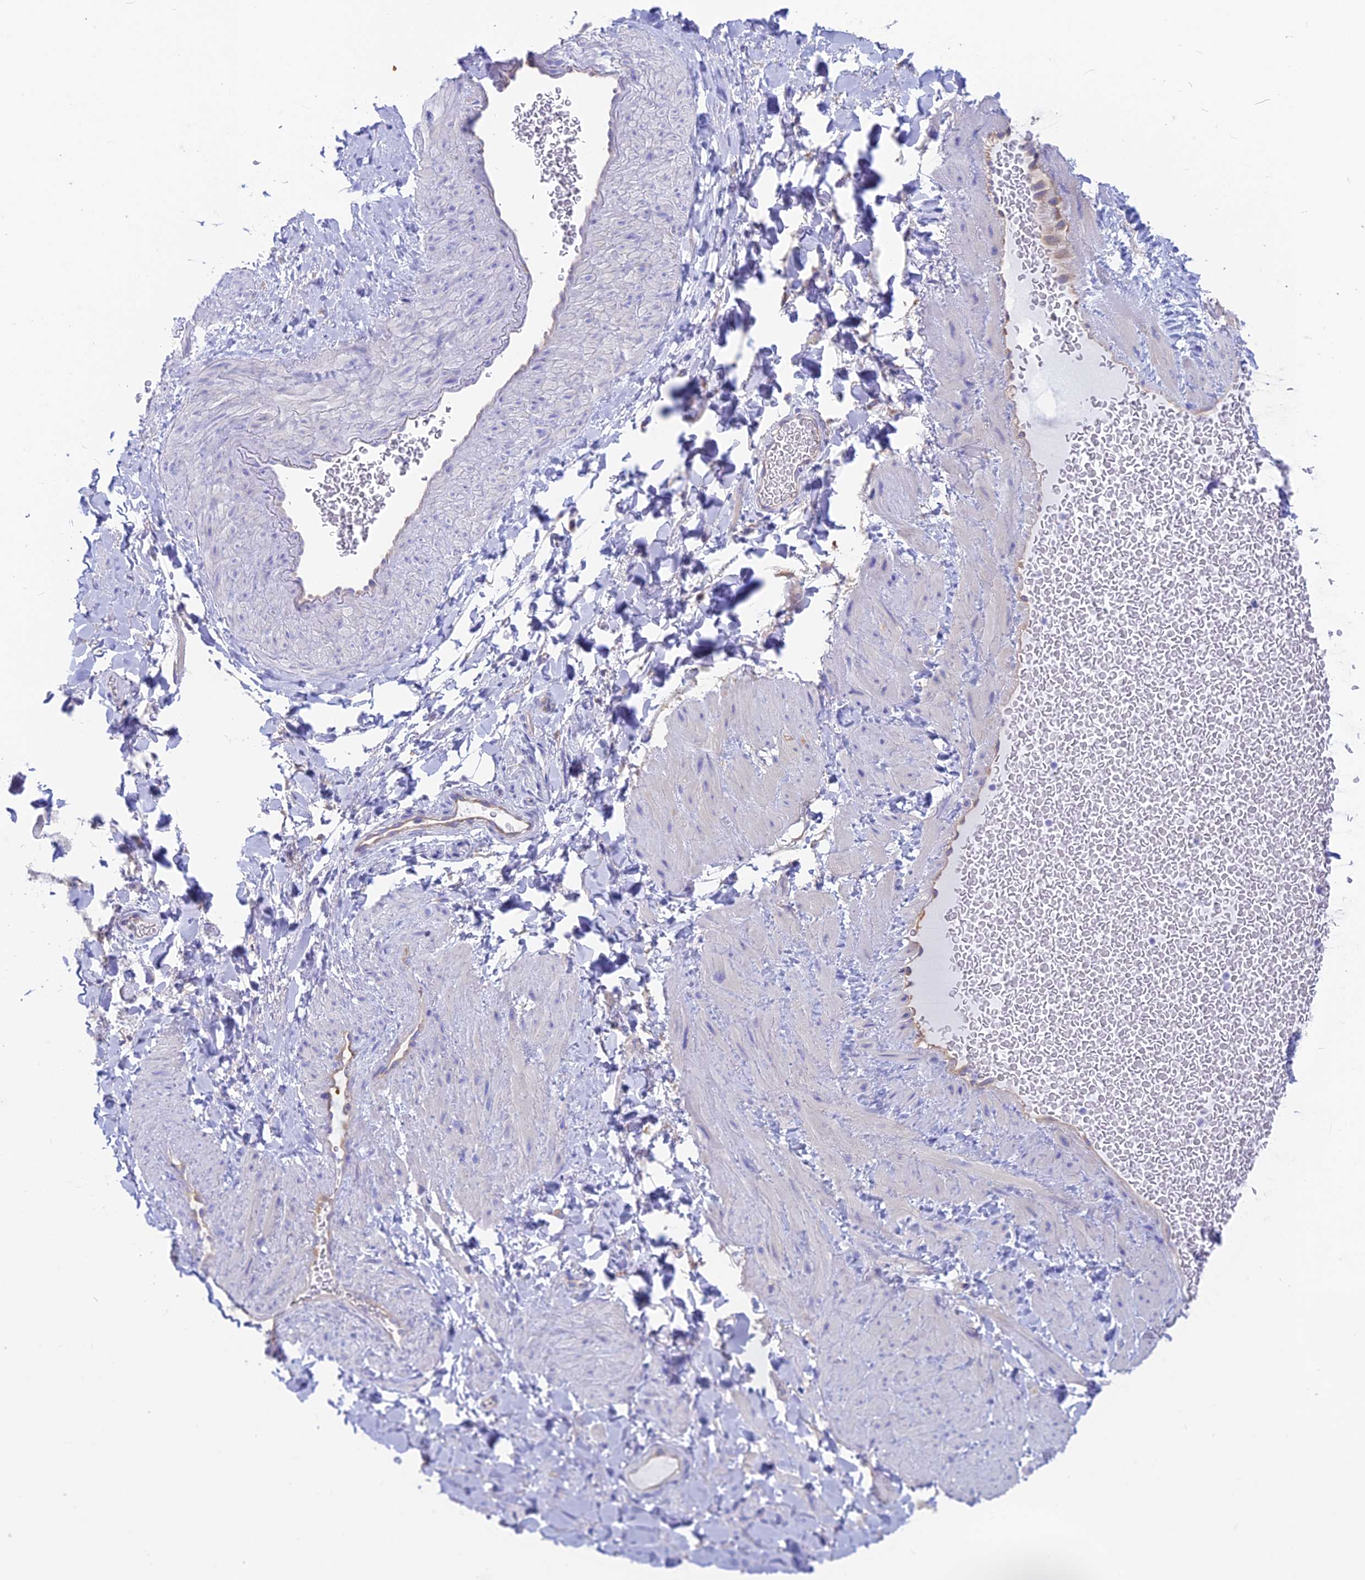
{"staining": {"intensity": "negative", "quantity": "none", "location": "none"}, "tissue": "adipose tissue", "cell_type": "Adipocytes", "image_type": "normal", "snomed": [{"axis": "morphology", "description": "Normal tissue, NOS"}, {"axis": "topography", "description": "Soft tissue"}, {"axis": "topography", "description": "Vascular tissue"}], "caption": "Protein analysis of unremarkable adipose tissue demonstrates no significant positivity in adipocytes. (DAB (3,3'-diaminobenzidine) IHC, high magnification).", "gene": "LZTFL1", "patient": {"sex": "male", "age": 54}}